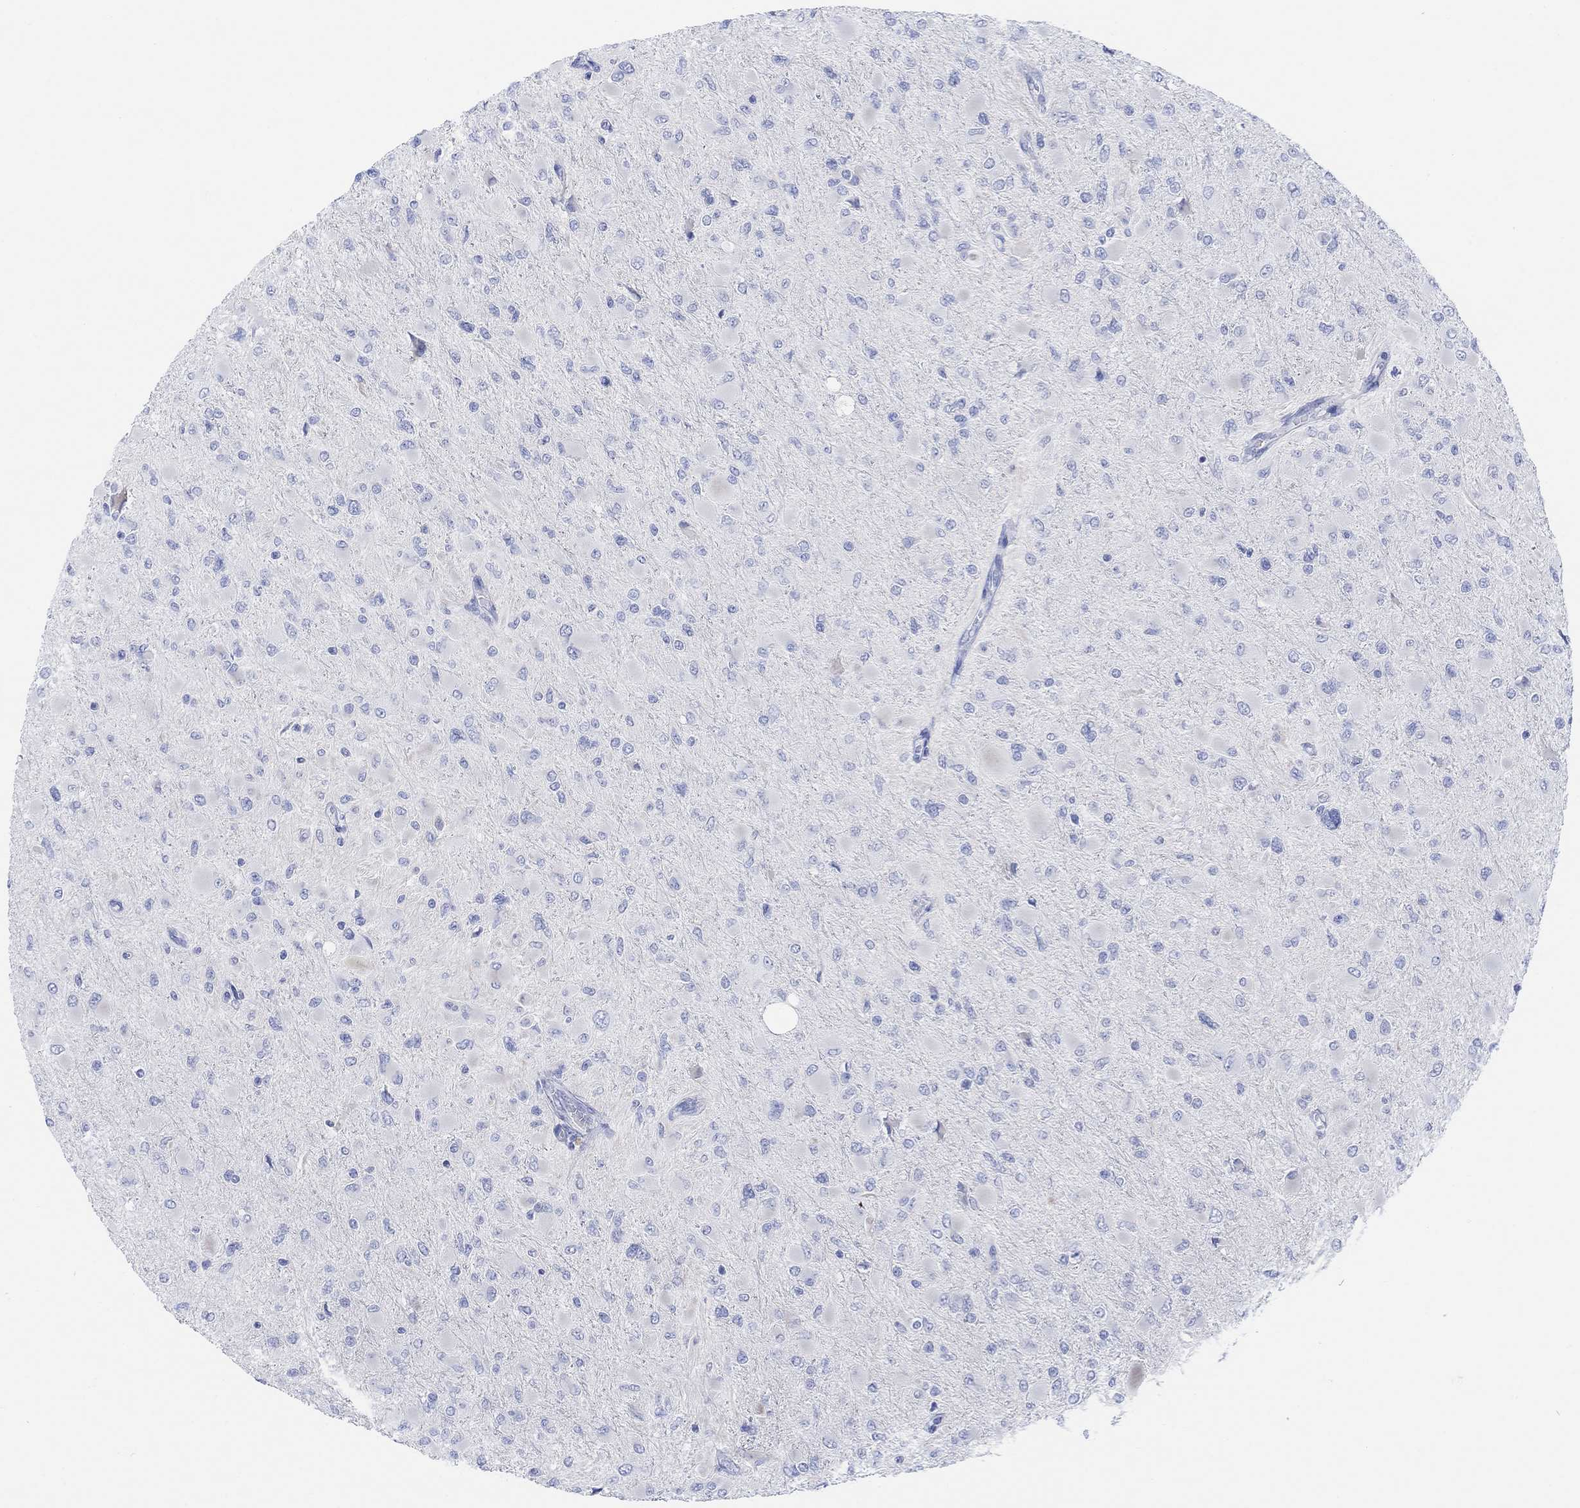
{"staining": {"intensity": "negative", "quantity": "none", "location": "none"}, "tissue": "glioma", "cell_type": "Tumor cells", "image_type": "cancer", "snomed": [{"axis": "morphology", "description": "Glioma, malignant, High grade"}, {"axis": "topography", "description": "Cerebral cortex"}], "caption": "IHC micrograph of neoplastic tissue: glioma stained with DAB exhibits no significant protein positivity in tumor cells.", "gene": "GNG13", "patient": {"sex": "female", "age": 36}}